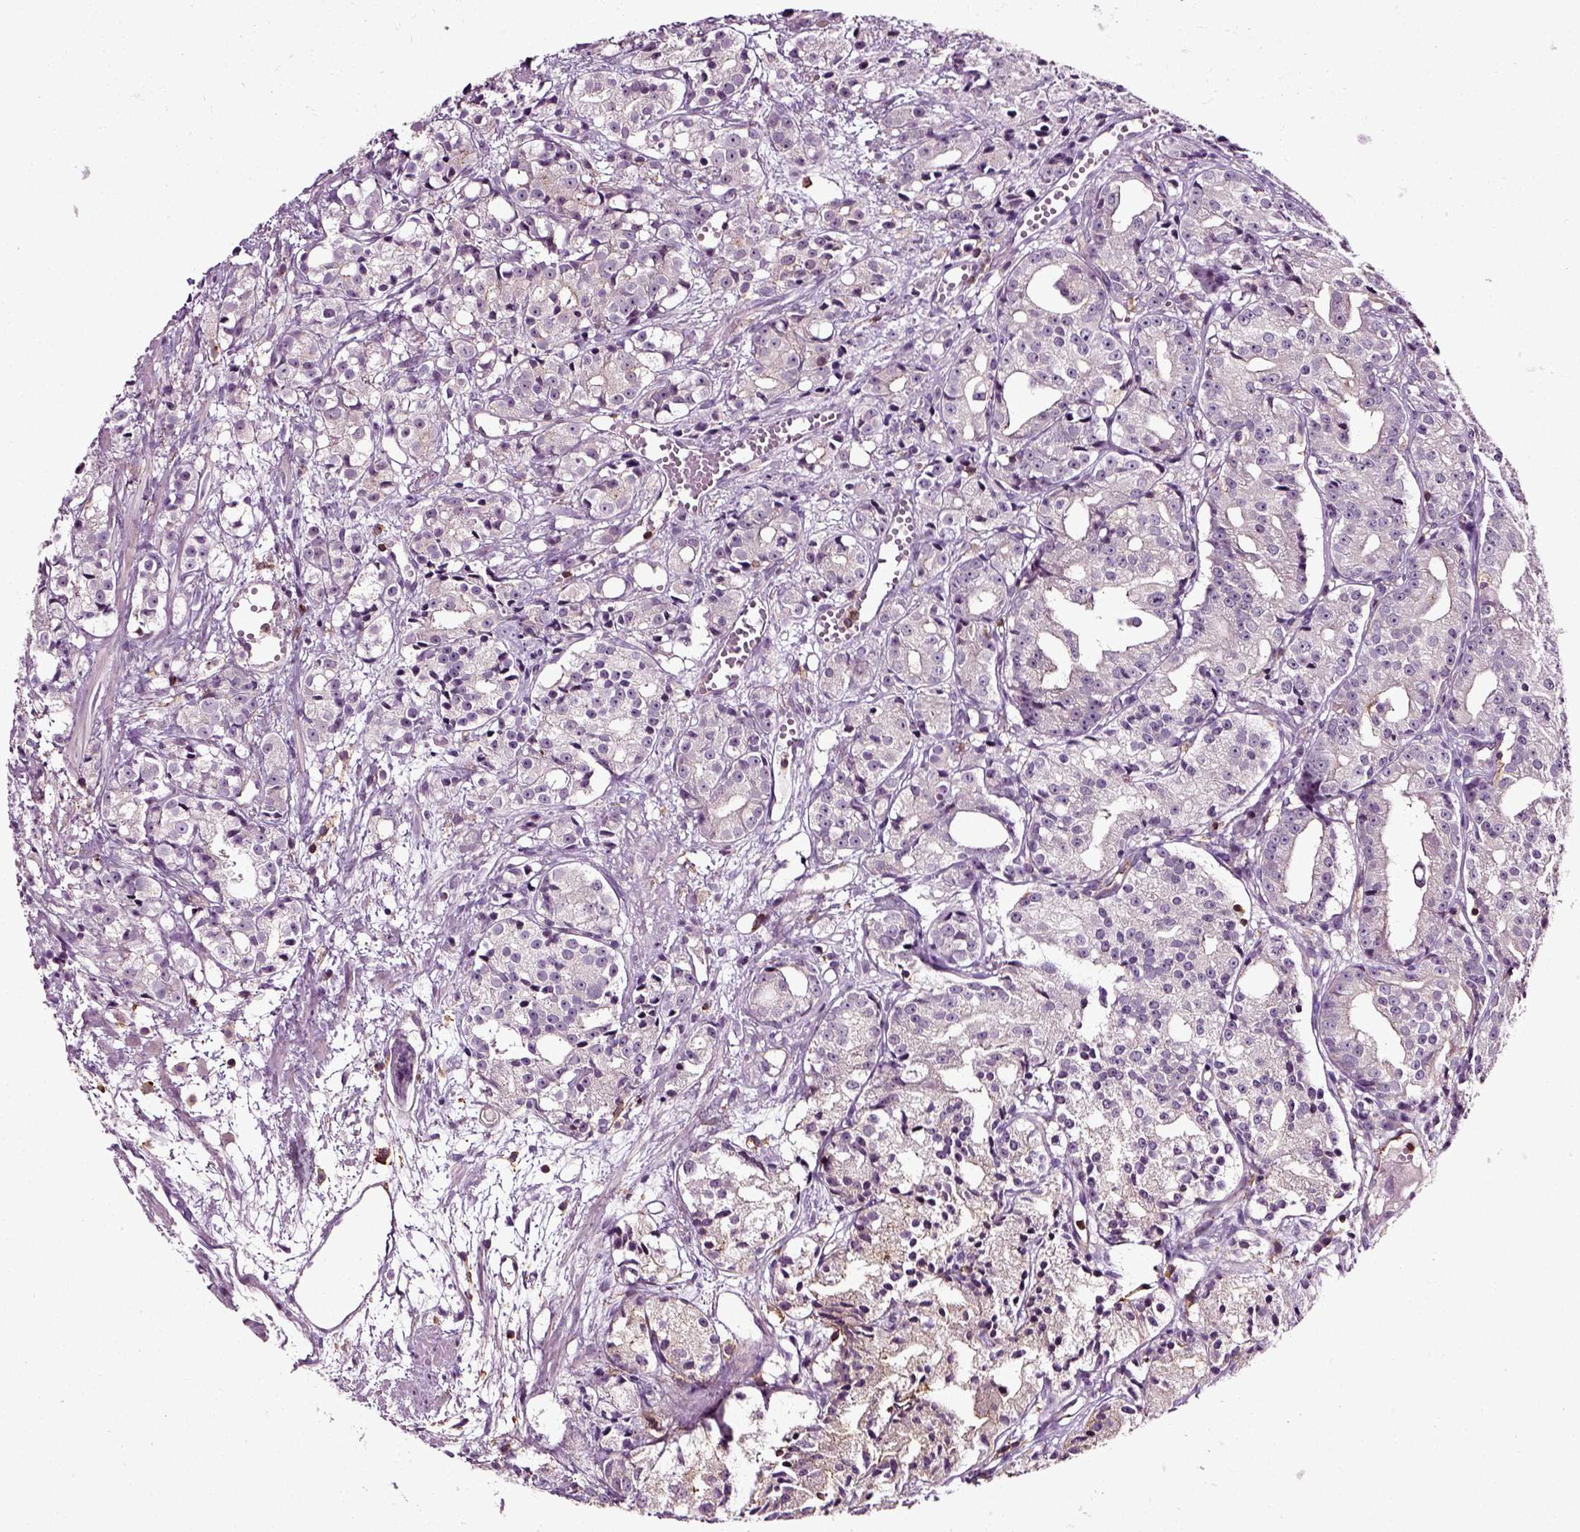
{"staining": {"intensity": "negative", "quantity": "none", "location": "none"}, "tissue": "prostate cancer", "cell_type": "Tumor cells", "image_type": "cancer", "snomed": [{"axis": "morphology", "description": "Adenocarcinoma, Medium grade"}, {"axis": "topography", "description": "Prostate"}], "caption": "Immunohistochemistry (IHC) micrograph of neoplastic tissue: prostate adenocarcinoma (medium-grade) stained with DAB (3,3'-diaminobenzidine) exhibits no significant protein expression in tumor cells.", "gene": "RHOF", "patient": {"sex": "male", "age": 74}}